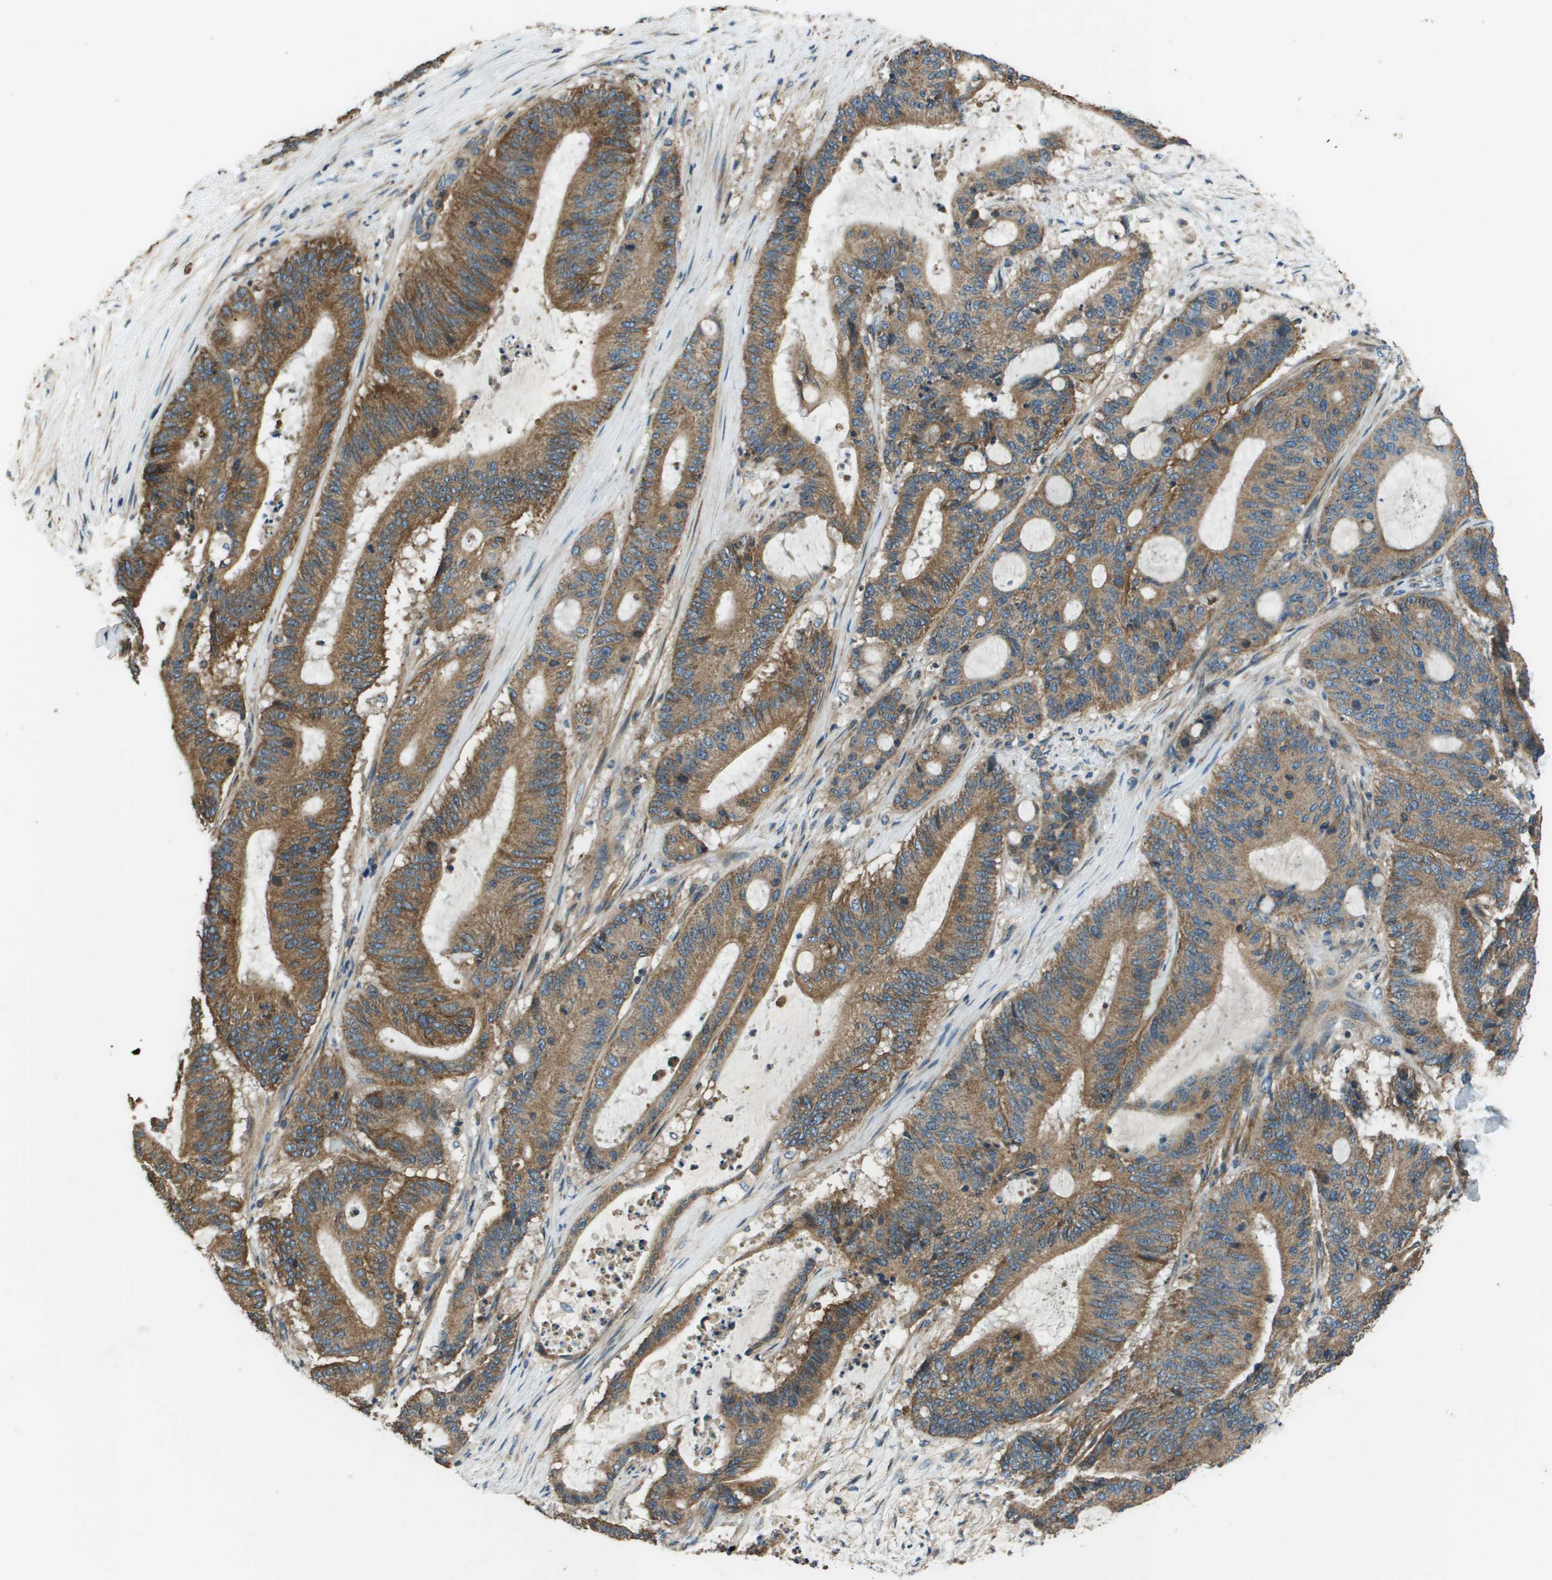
{"staining": {"intensity": "moderate", "quantity": ">75%", "location": "cytoplasmic/membranous"}, "tissue": "liver cancer", "cell_type": "Tumor cells", "image_type": "cancer", "snomed": [{"axis": "morphology", "description": "Cholangiocarcinoma"}, {"axis": "topography", "description": "Liver"}], "caption": "Protein expression analysis of liver cancer (cholangiocarcinoma) displays moderate cytoplasmic/membranous expression in approximately >75% of tumor cells.", "gene": "TMEM51", "patient": {"sex": "female", "age": 73}}